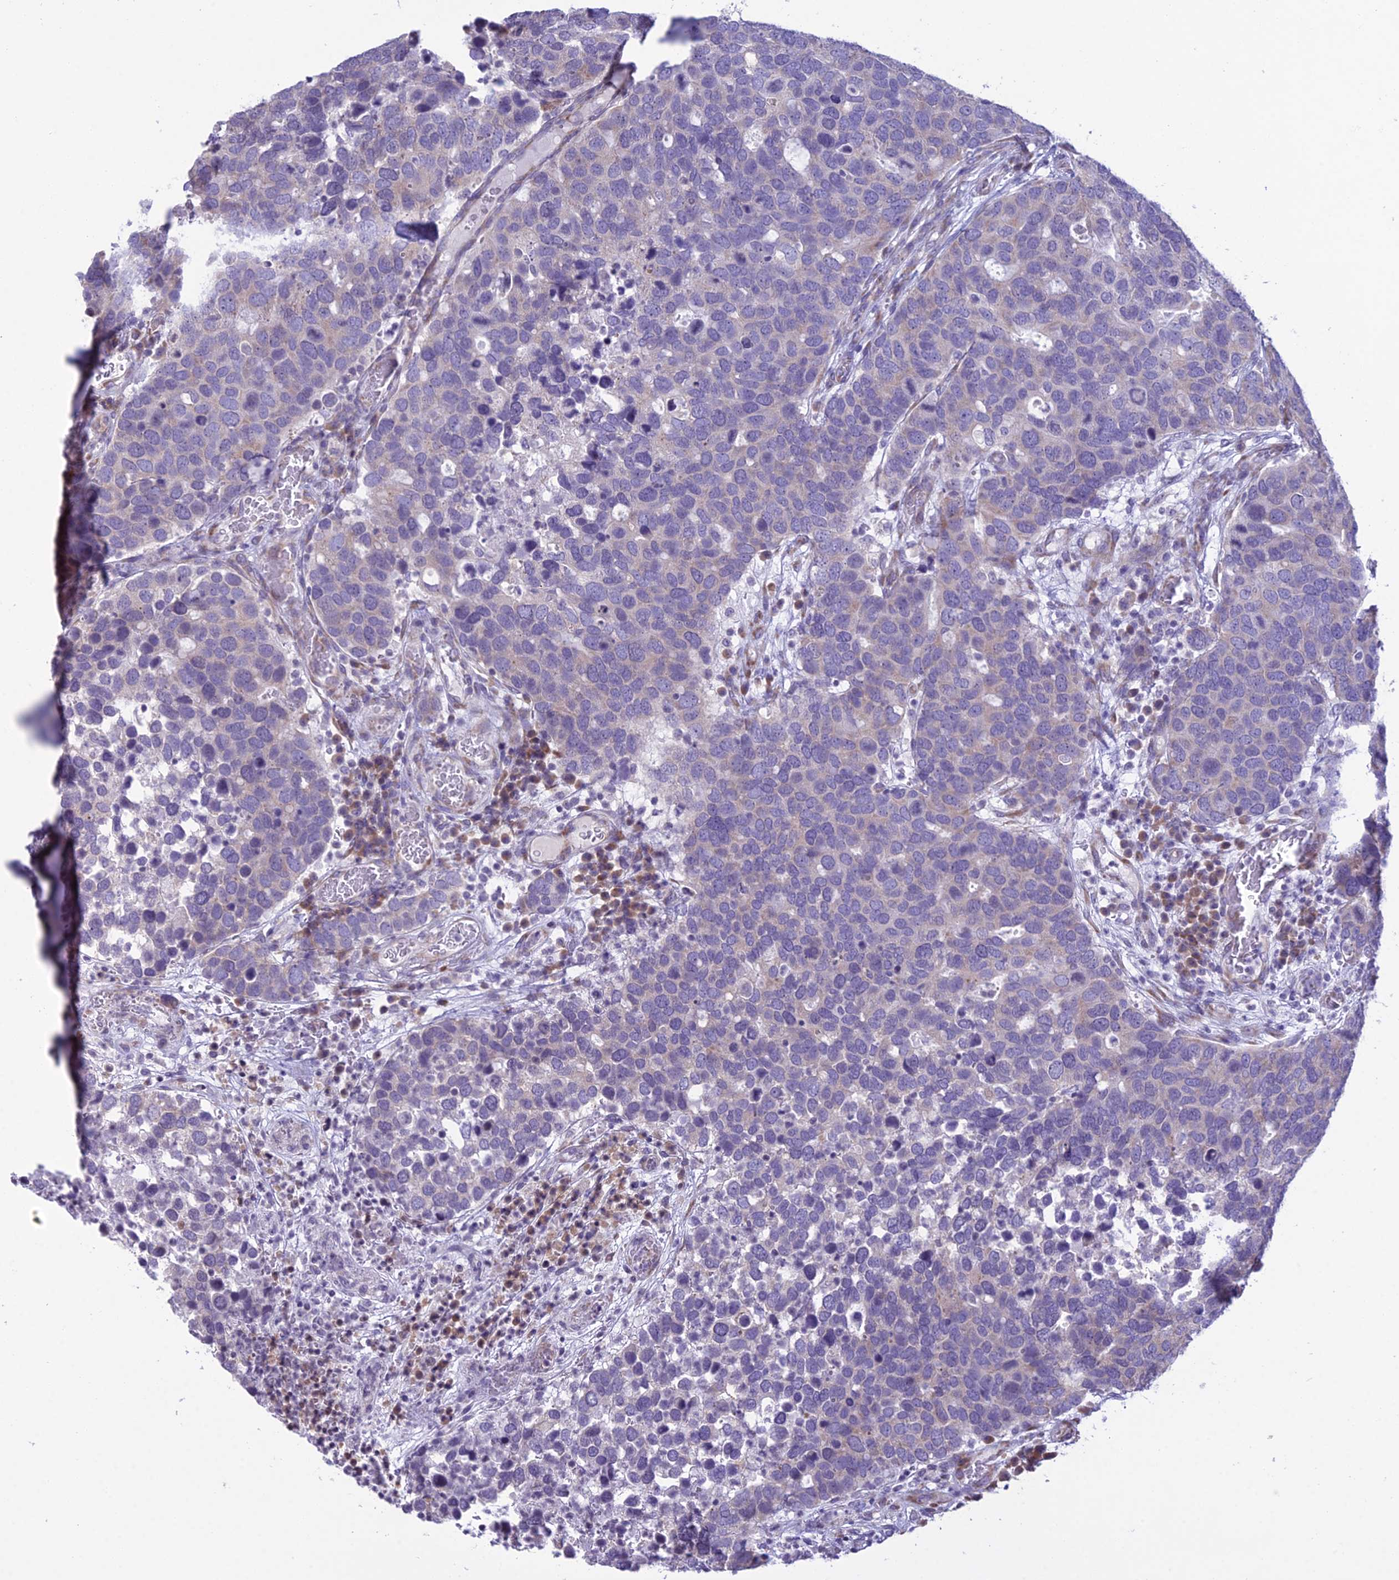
{"staining": {"intensity": "negative", "quantity": "none", "location": "none"}, "tissue": "breast cancer", "cell_type": "Tumor cells", "image_type": "cancer", "snomed": [{"axis": "morphology", "description": "Duct carcinoma"}, {"axis": "topography", "description": "Breast"}], "caption": "IHC histopathology image of neoplastic tissue: human breast cancer stained with DAB displays no significant protein staining in tumor cells.", "gene": "RPS26", "patient": {"sex": "female", "age": 83}}